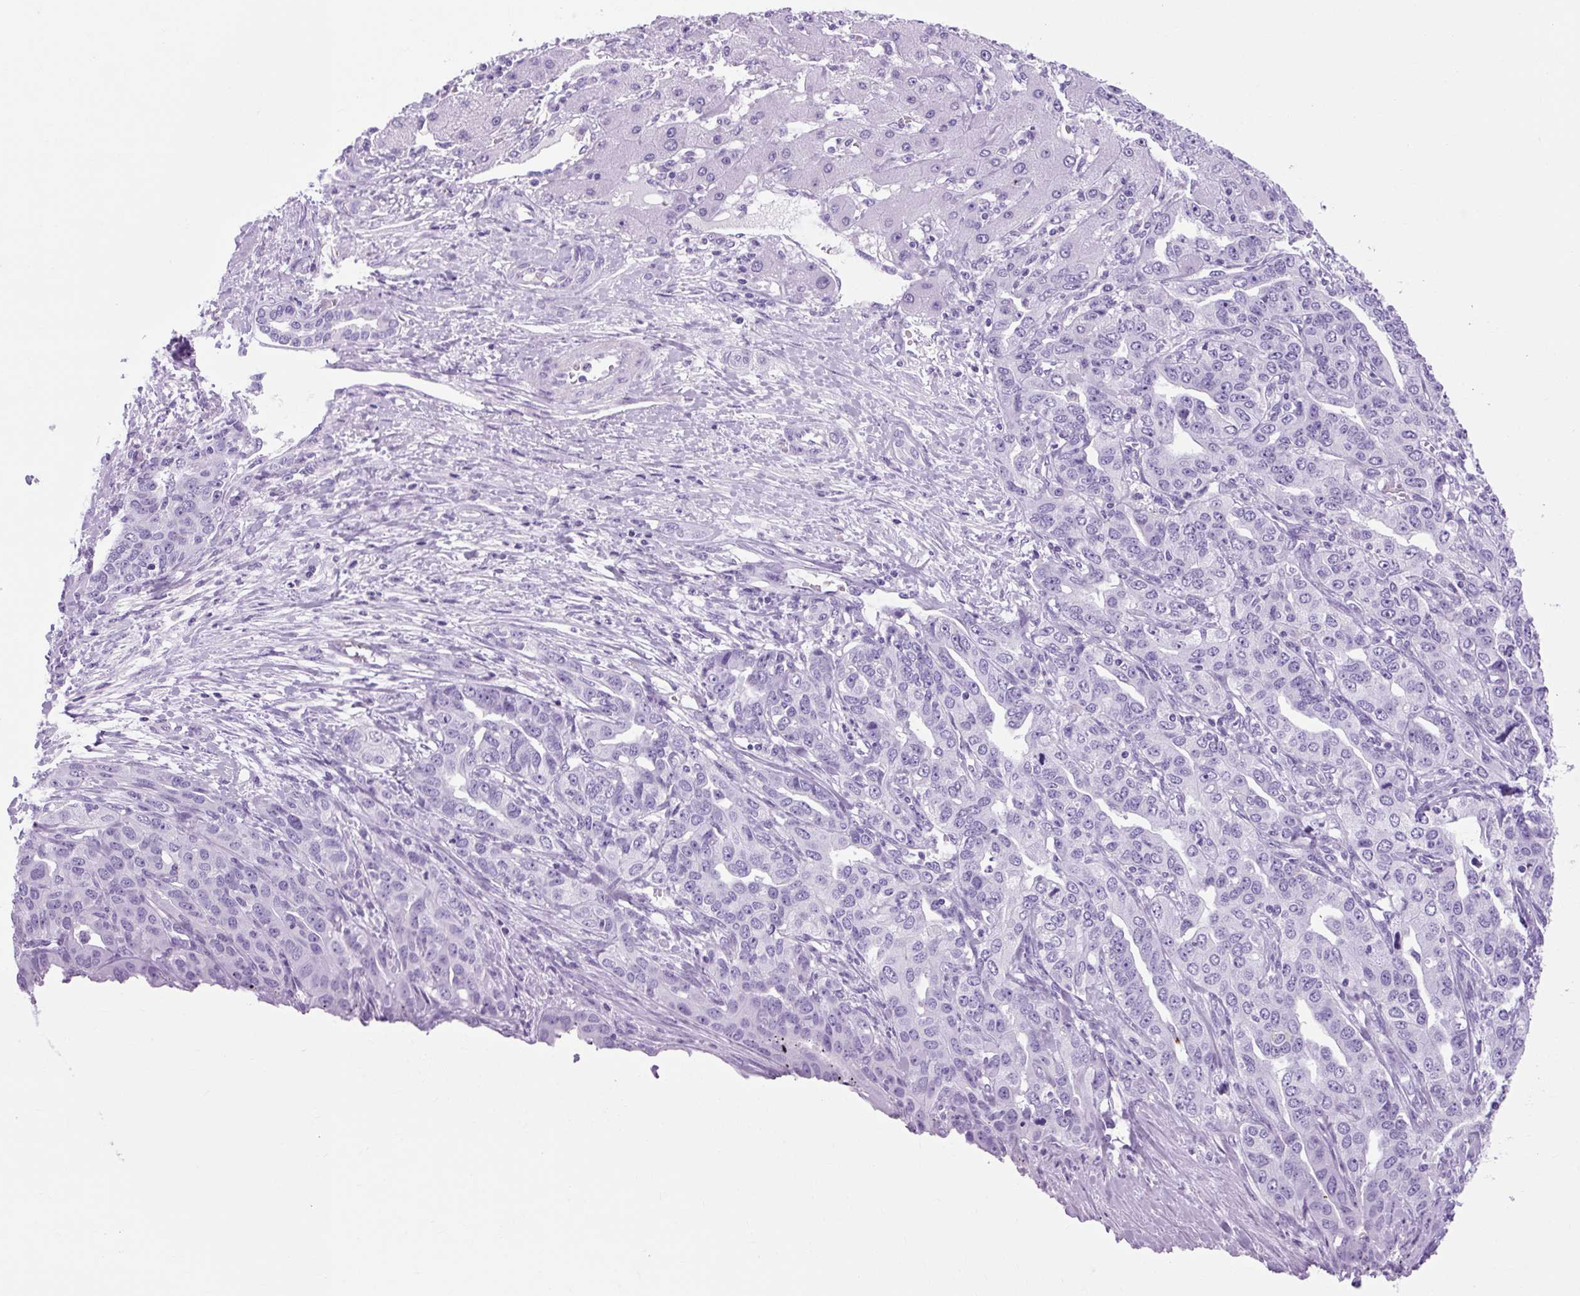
{"staining": {"intensity": "negative", "quantity": "none", "location": "none"}, "tissue": "liver cancer", "cell_type": "Tumor cells", "image_type": "cancer", "snomed": [{"axis": "morphology", "description": "Cholangiocarcinoma"}, {"axis": "topography", "description": "Liver"}], "caption": "Tumor cells show no significant protein staining in cholangiocarcinoma (liver).", "gene": "OOEP", "patient": {"sex": "male", "age": 59}}